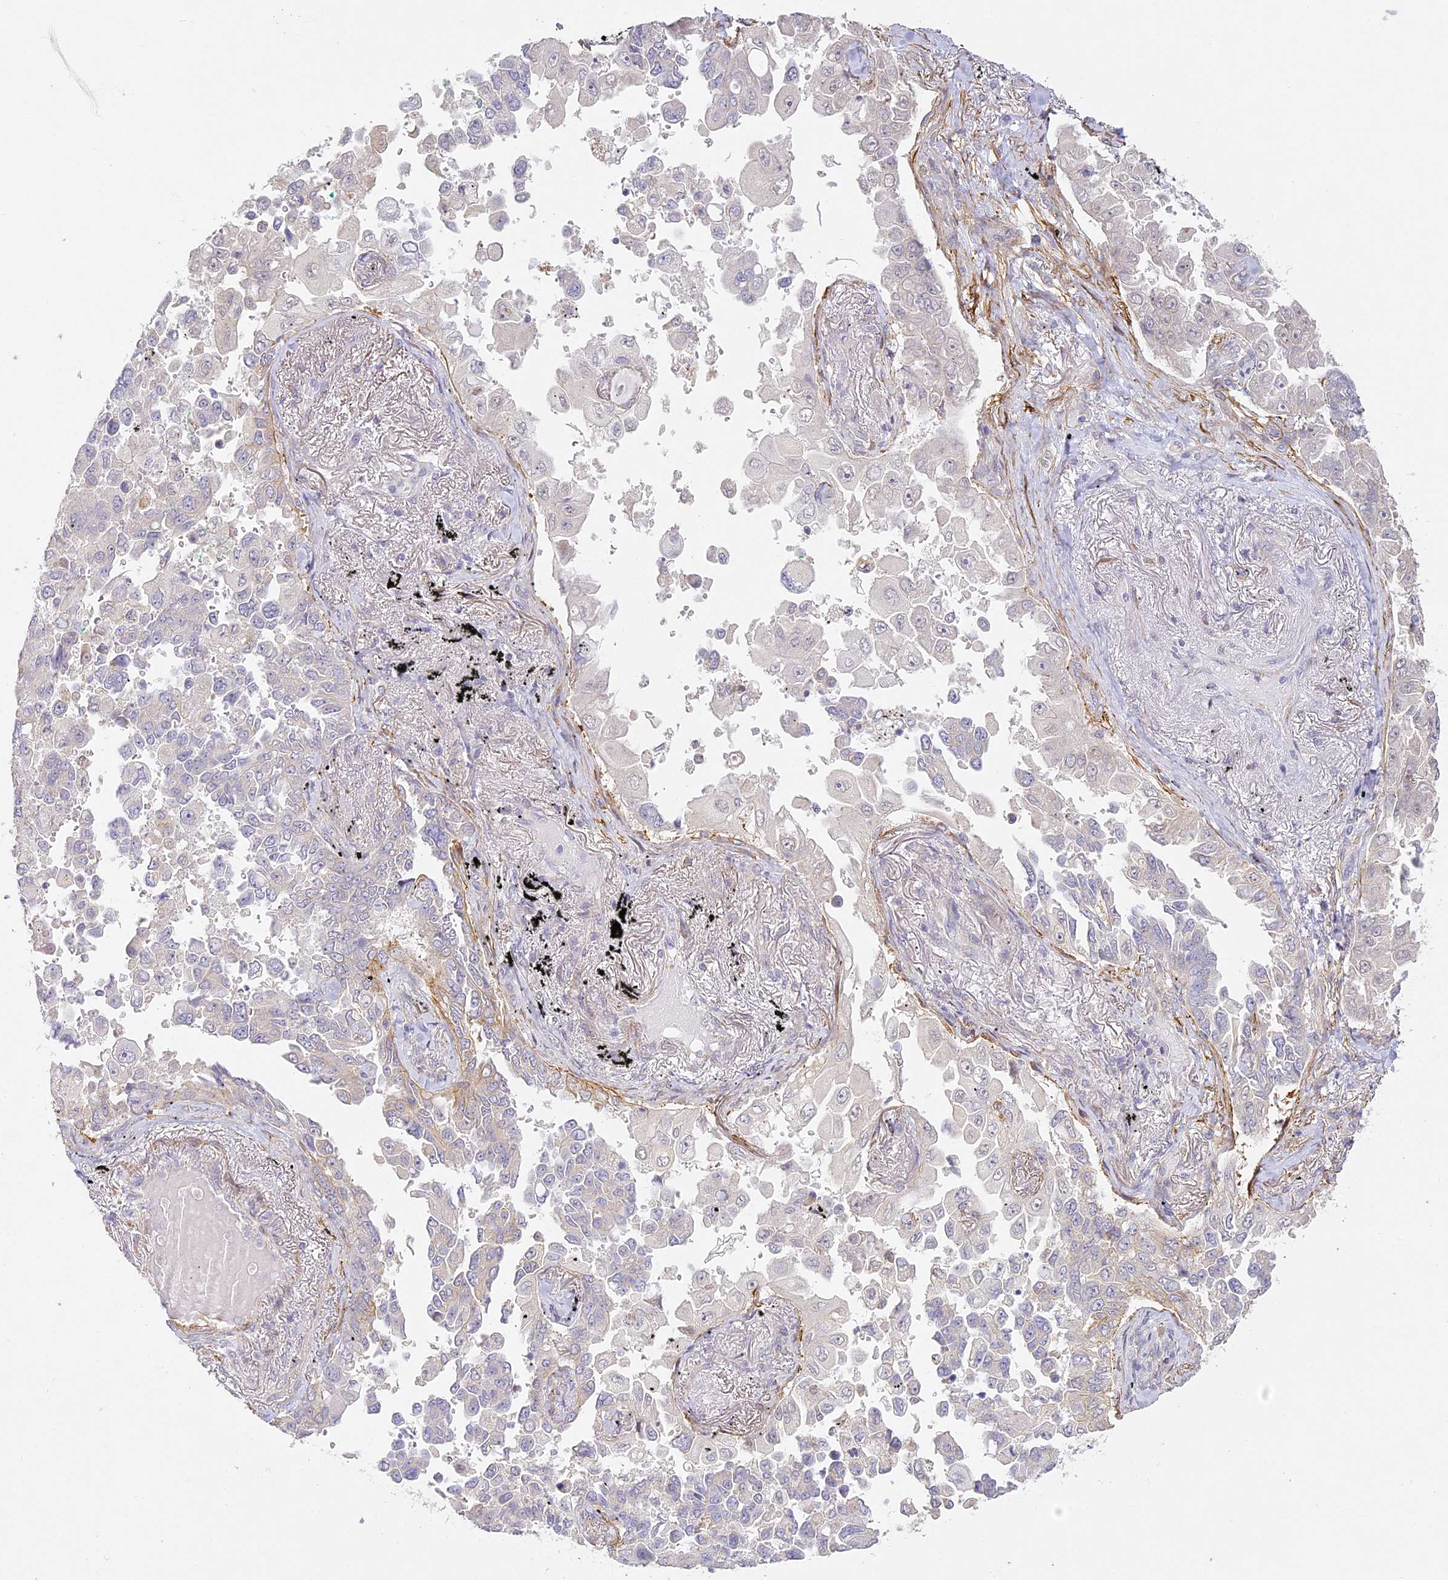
{"staining": {"intensity": "negative", "quantity": "none", "location": "none"}, "tissue": "lung cancer", "cell_type": "Tumor cells", "image_type": "cancer", "snomed": [{"axis": "morphology", "description": "Adenocarcinoma, NOS"}, {"axis": "topography", "description": "Lung"}], "caption": "Photomicrograph shows no significant protein expression in tumor cells of lung cancer.", "gene": "MED28", "patient": {"sex": "female", "age": 67}}